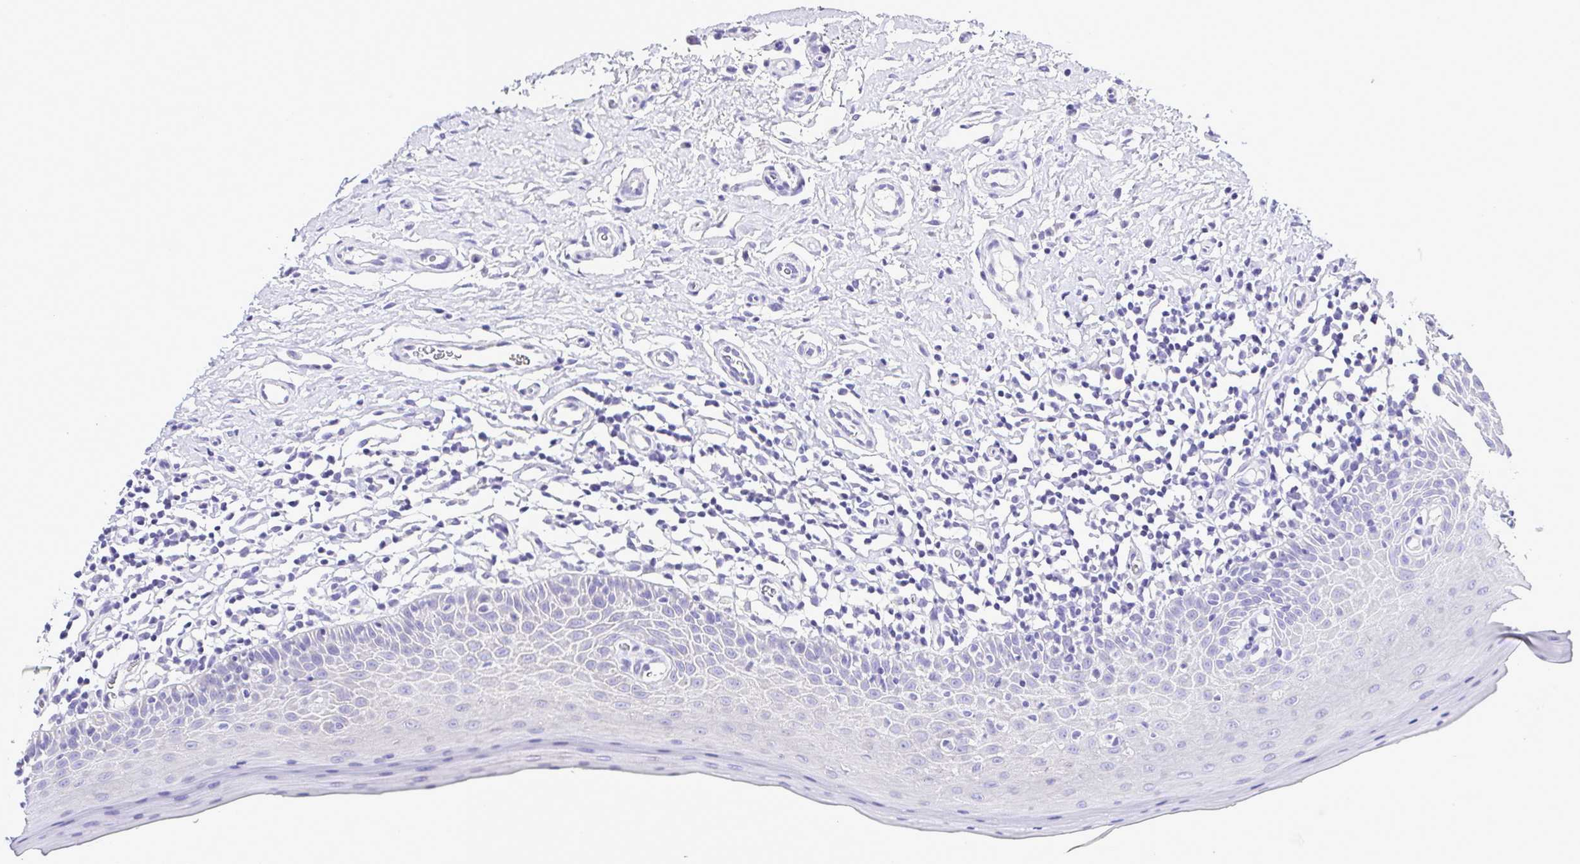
{"staining": {"intensity": "negative", "quantity": "none", "location": "none"}, "tissue": "oral mucosa", "cell_type": "Squamous epithelial cells", "image_type": "normal", "snomed": [{"axis": "morphology", "description": "Normal tissue, NOS"}, {"axis": "topography", "description": "Oral tissue"}, {"axis": "topography", "description": "Tounge, NOS"}], "caption": "A histopathology image of human oral mucosa is negative for staining in squamous epithelial cells. (IHC, brightfield microscopy, high magnification).", "gene": "SYT1", "patient": {"sex": "female", "age": 58}}